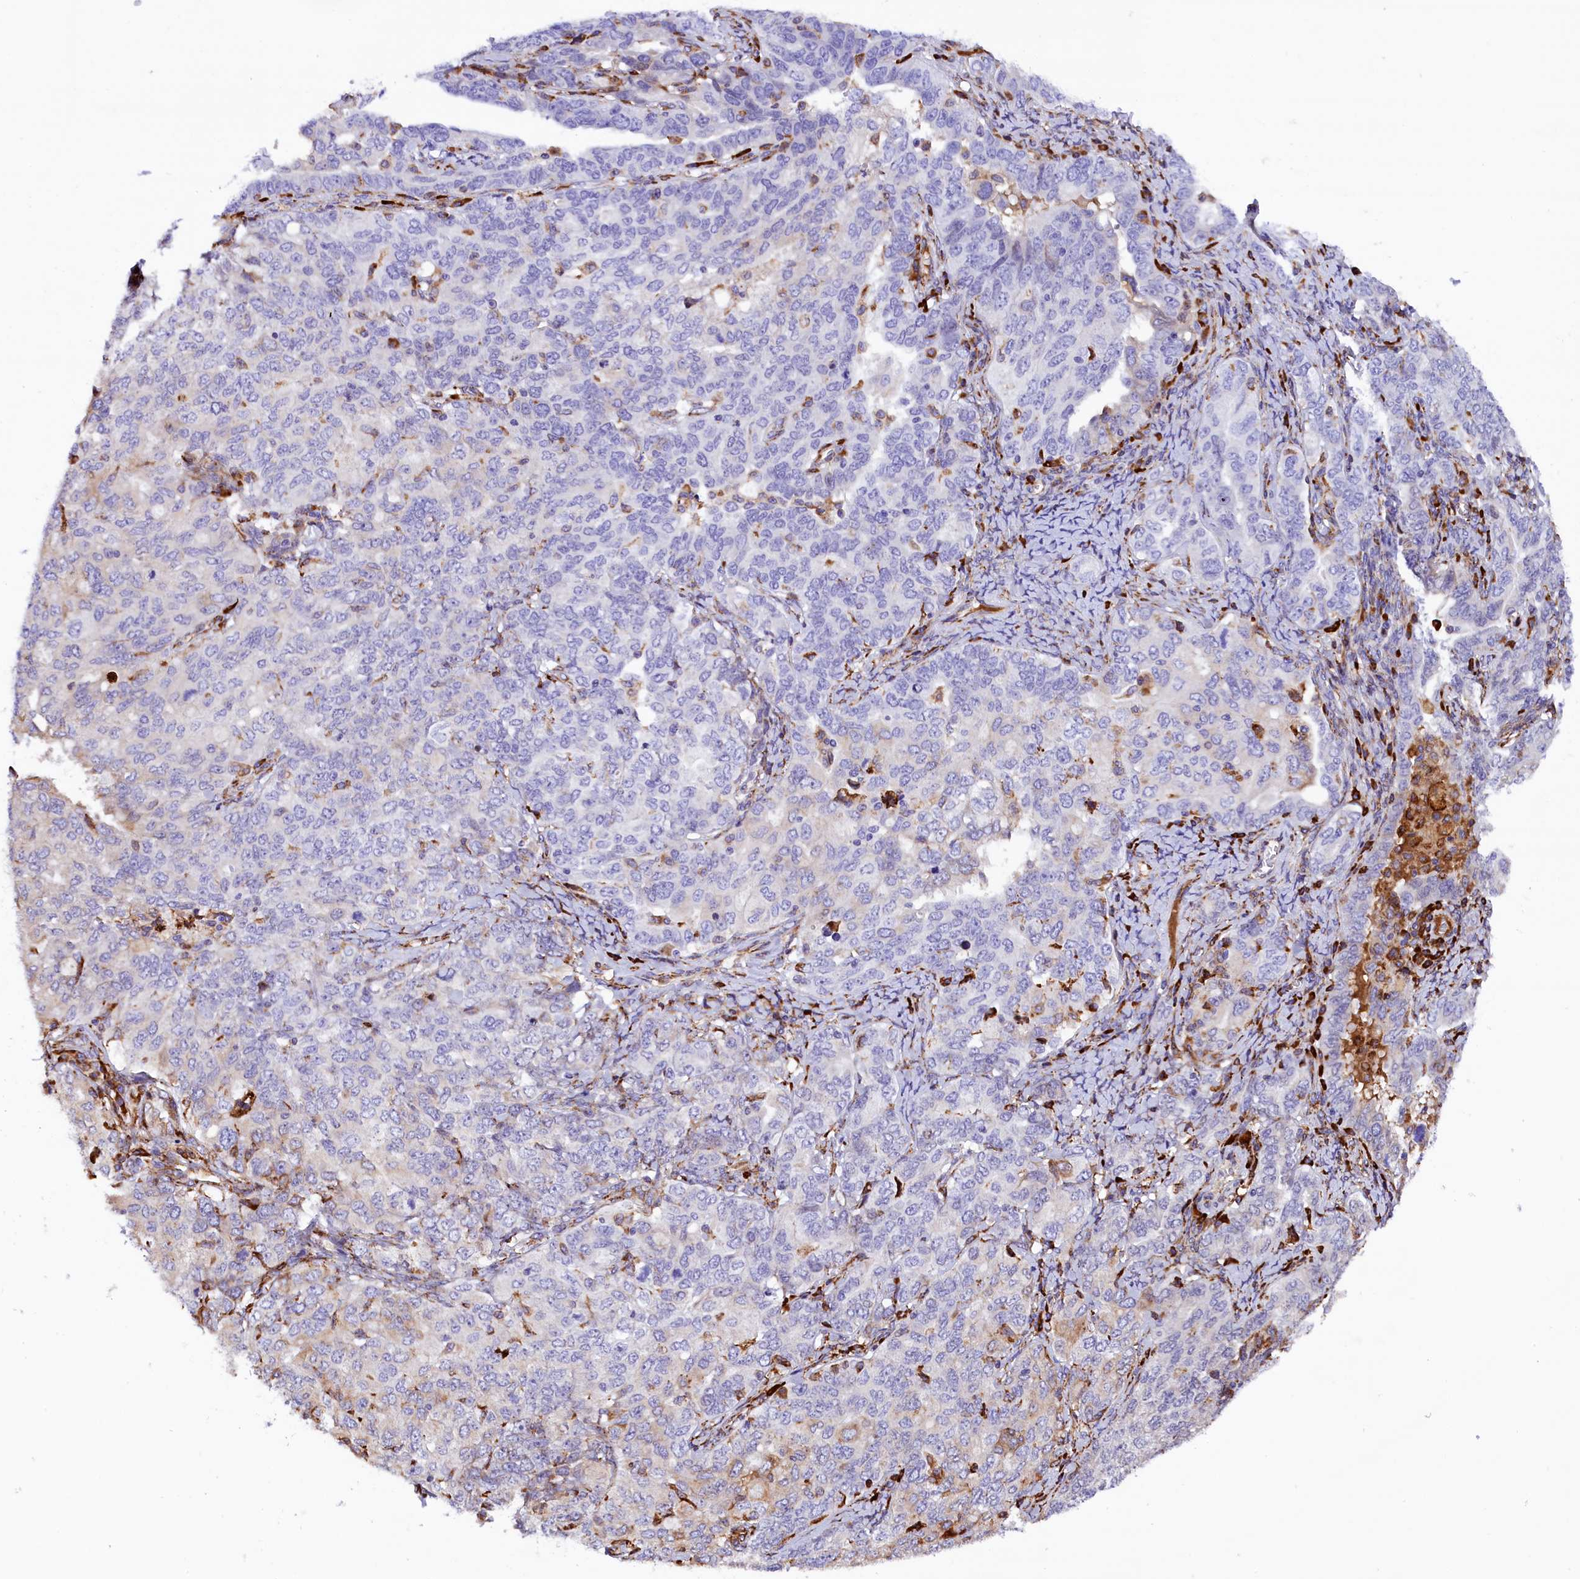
{"staining": {"intensity": "negative", "quantity": "none", "location": "none"}, "tissue": "ovarian cancer", "cell_type": "Tumor cells", "image_type": "cancer", "snomed": [{"axis": "morphology", "description": "Carcinoma, endometroid"}, {"axis": "topography", "description": "Ovary"}], "caption": "Immunohistochemical staining of human ovarian cancer (endometroid carcinoma) displays no significant staining in tumor cells.", "gene": "CMTR2", "patient": {"sex": "female", "age": 62}}